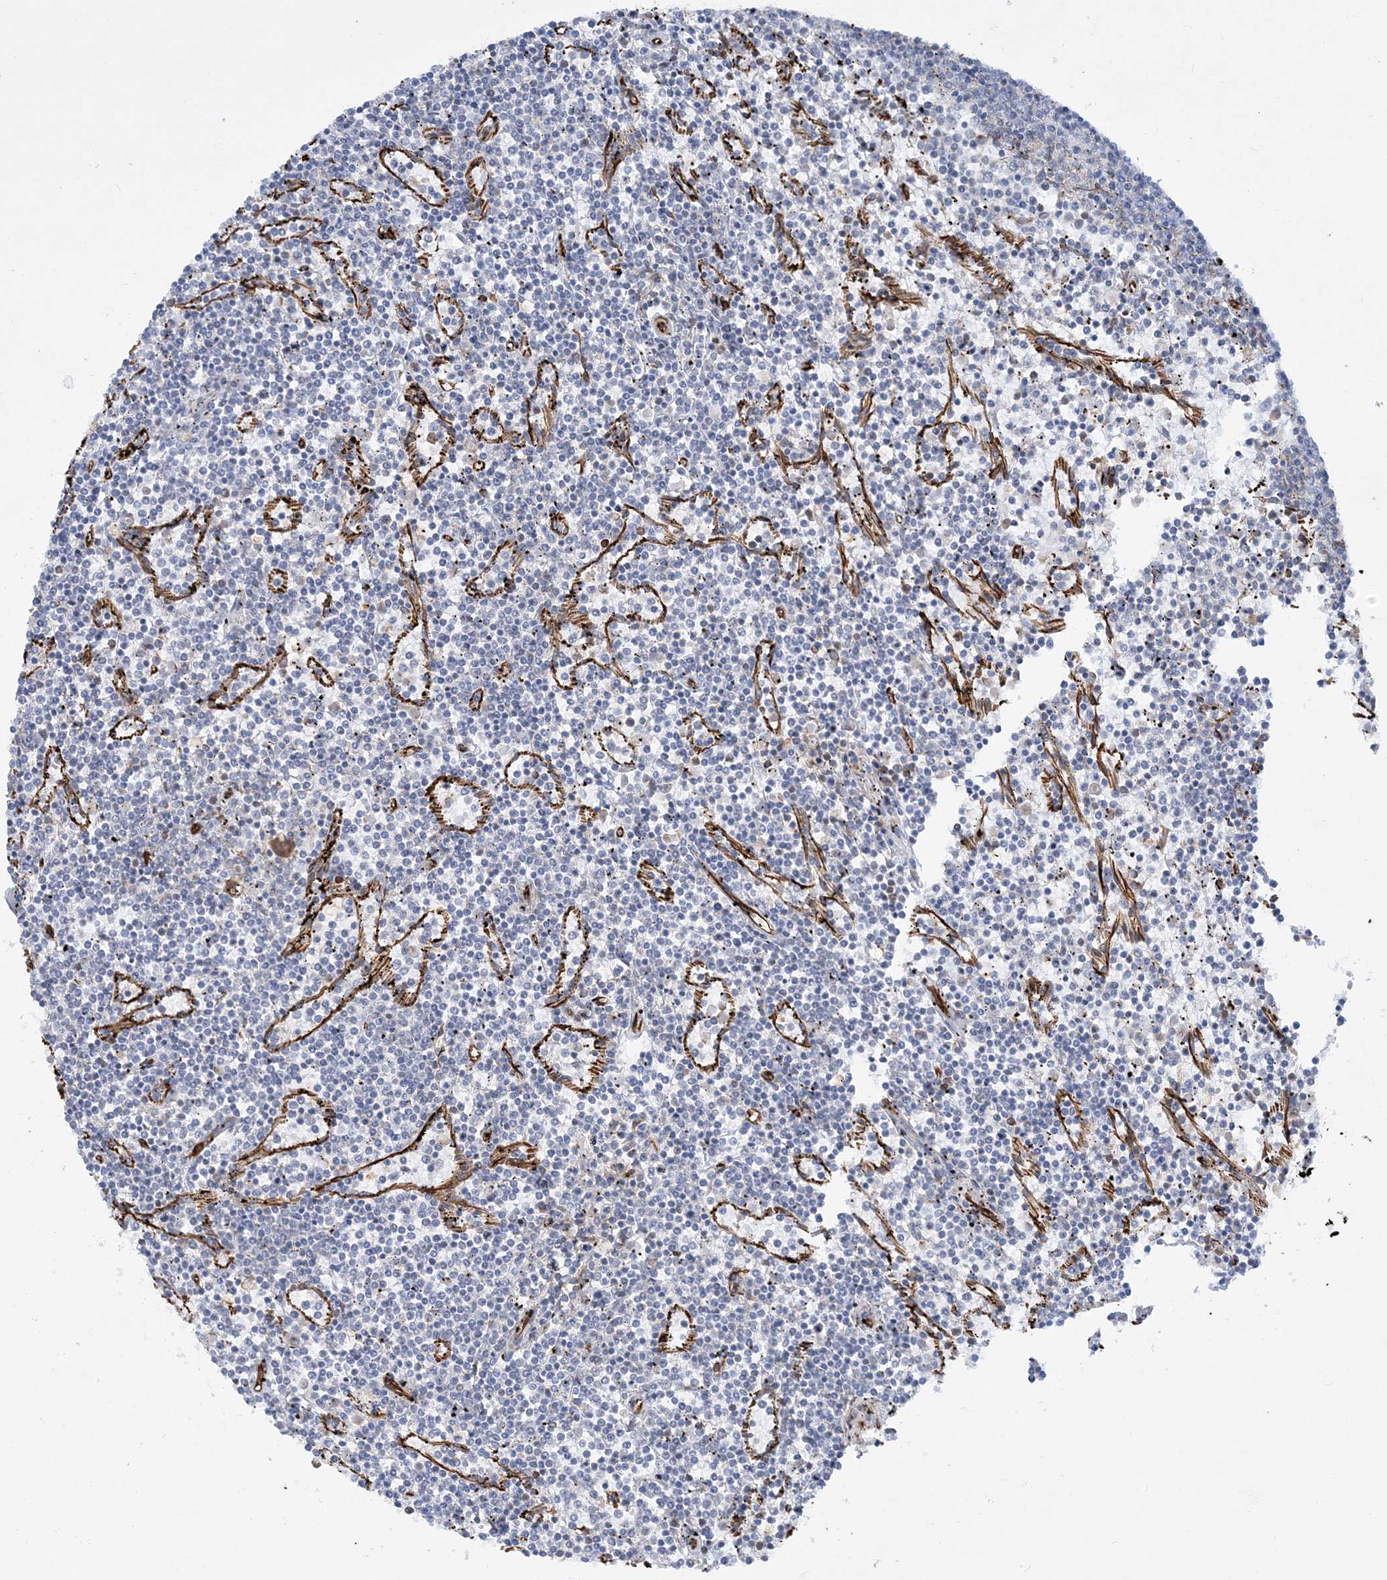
{"staining": {"intensity": "negative", "quantity": "none", "location": "none"}, "tissue": "lymphoma", "cell_type": "Tumor cells", "image_type": "cancer", "snomed": [{"axis": "morphology", "description": "Malignant lymphoma, non-Hodgkin's type, Low grade"}, {"axis": "topography", "description": "Spleen"}], "caption": "Tumor cells show no significant staining in lymphoma.", "gene": "SCLT1", "patient": {"sex": "female", "age": 50}}